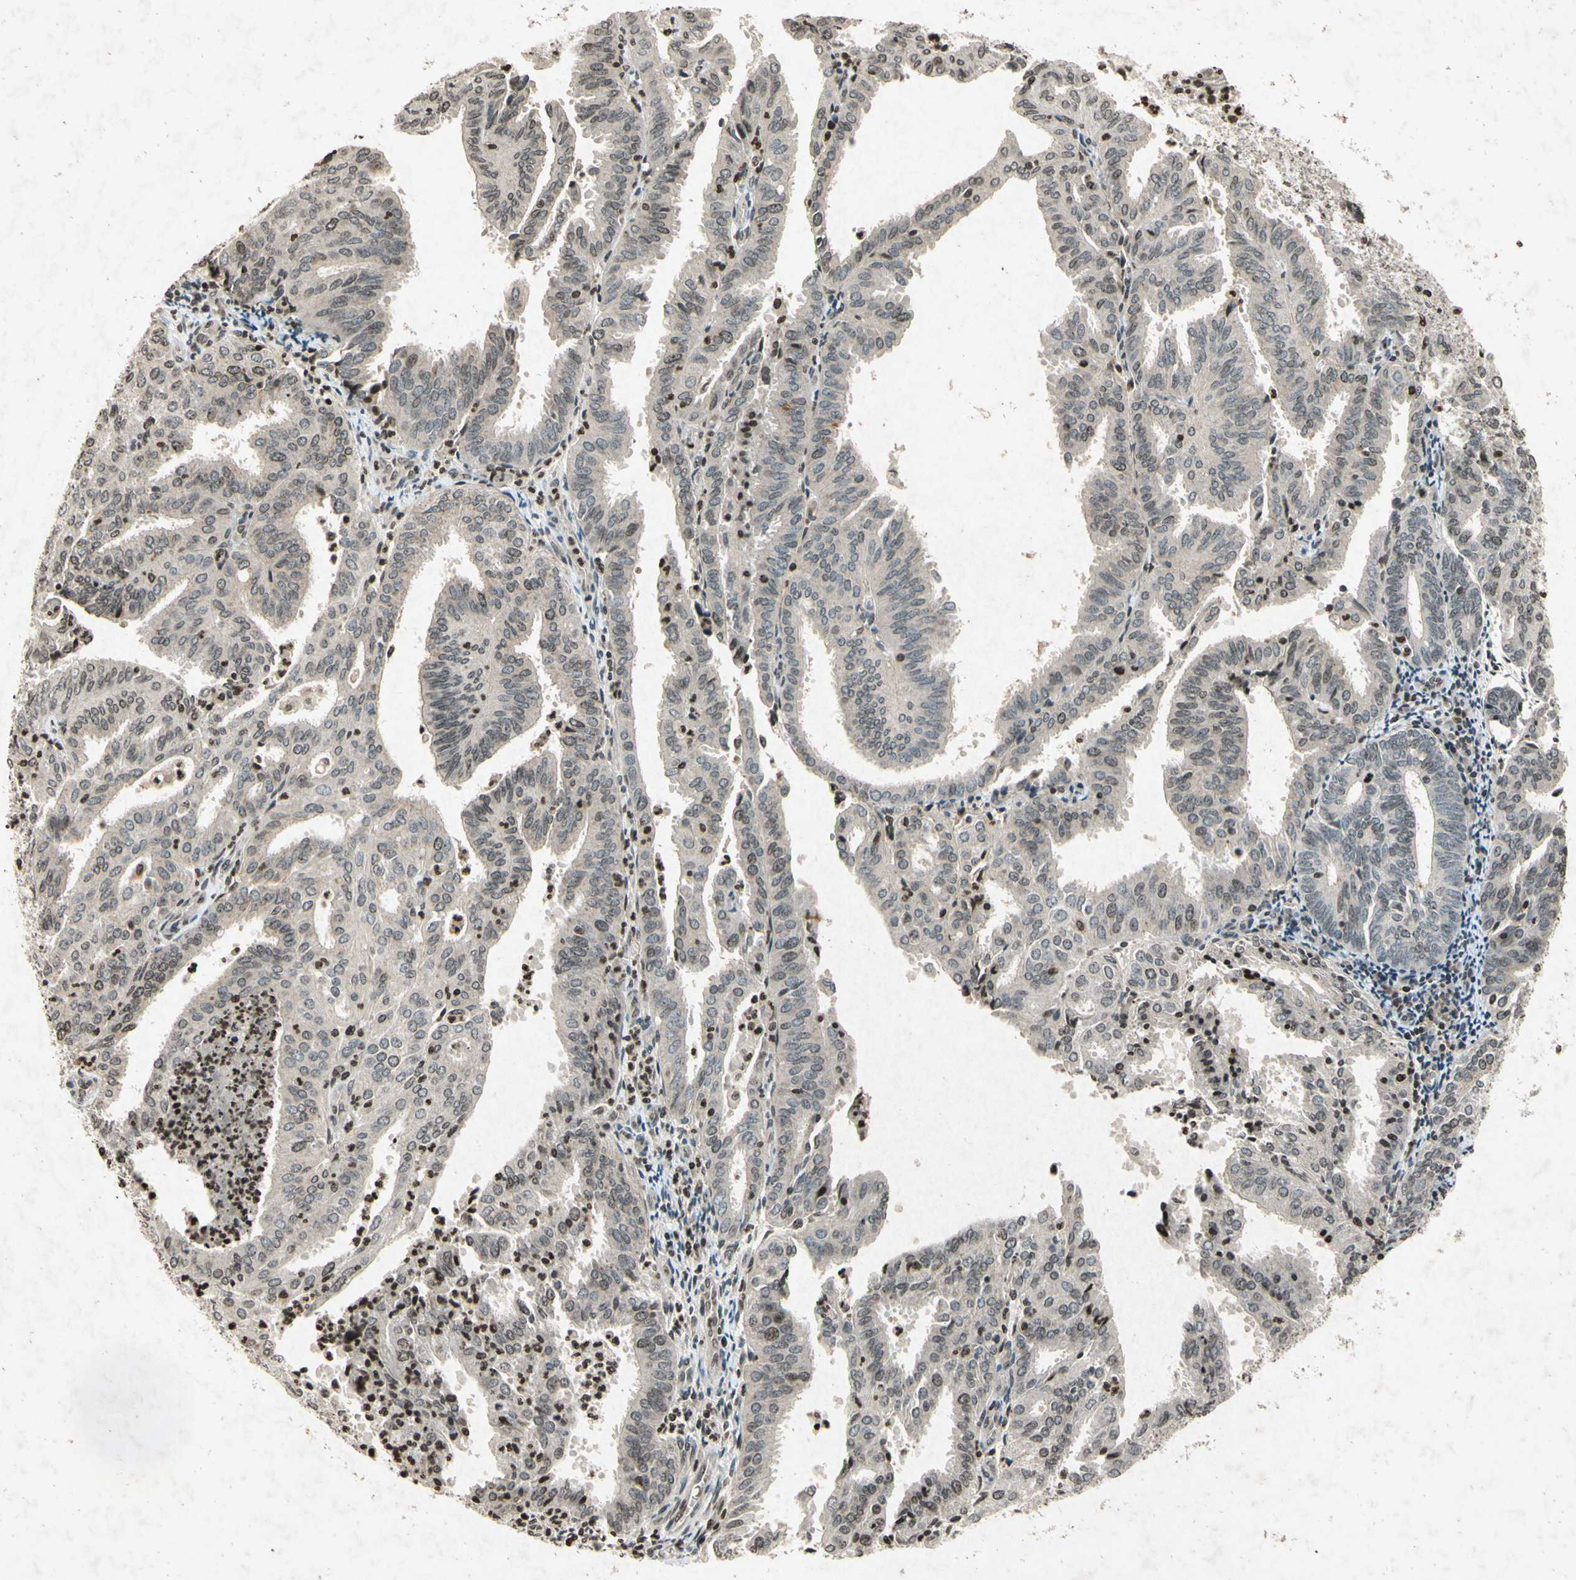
{"staining": {"intensity": "negative", "quantity": "none", "location": "none"}, "tissue": "endometrial cancer", "cell_type": "Tumor cells", "image_type": "cancer", "snomed": [{"axis": "morphology", "description": "Adenocarcinoma, NOS"}, {"axis": "topography", "description": "Uterus"}], "caption": "IHC photomicrograph of human endometrial cancer stained for a protein (brown), which demonstrates no positivity in tumor cells. (DAB immunohistochemistry visualized using brightfield microscopy, high magnification).", "gene": "HOXB3", "patient": {"sex": "female", "age": 60}}